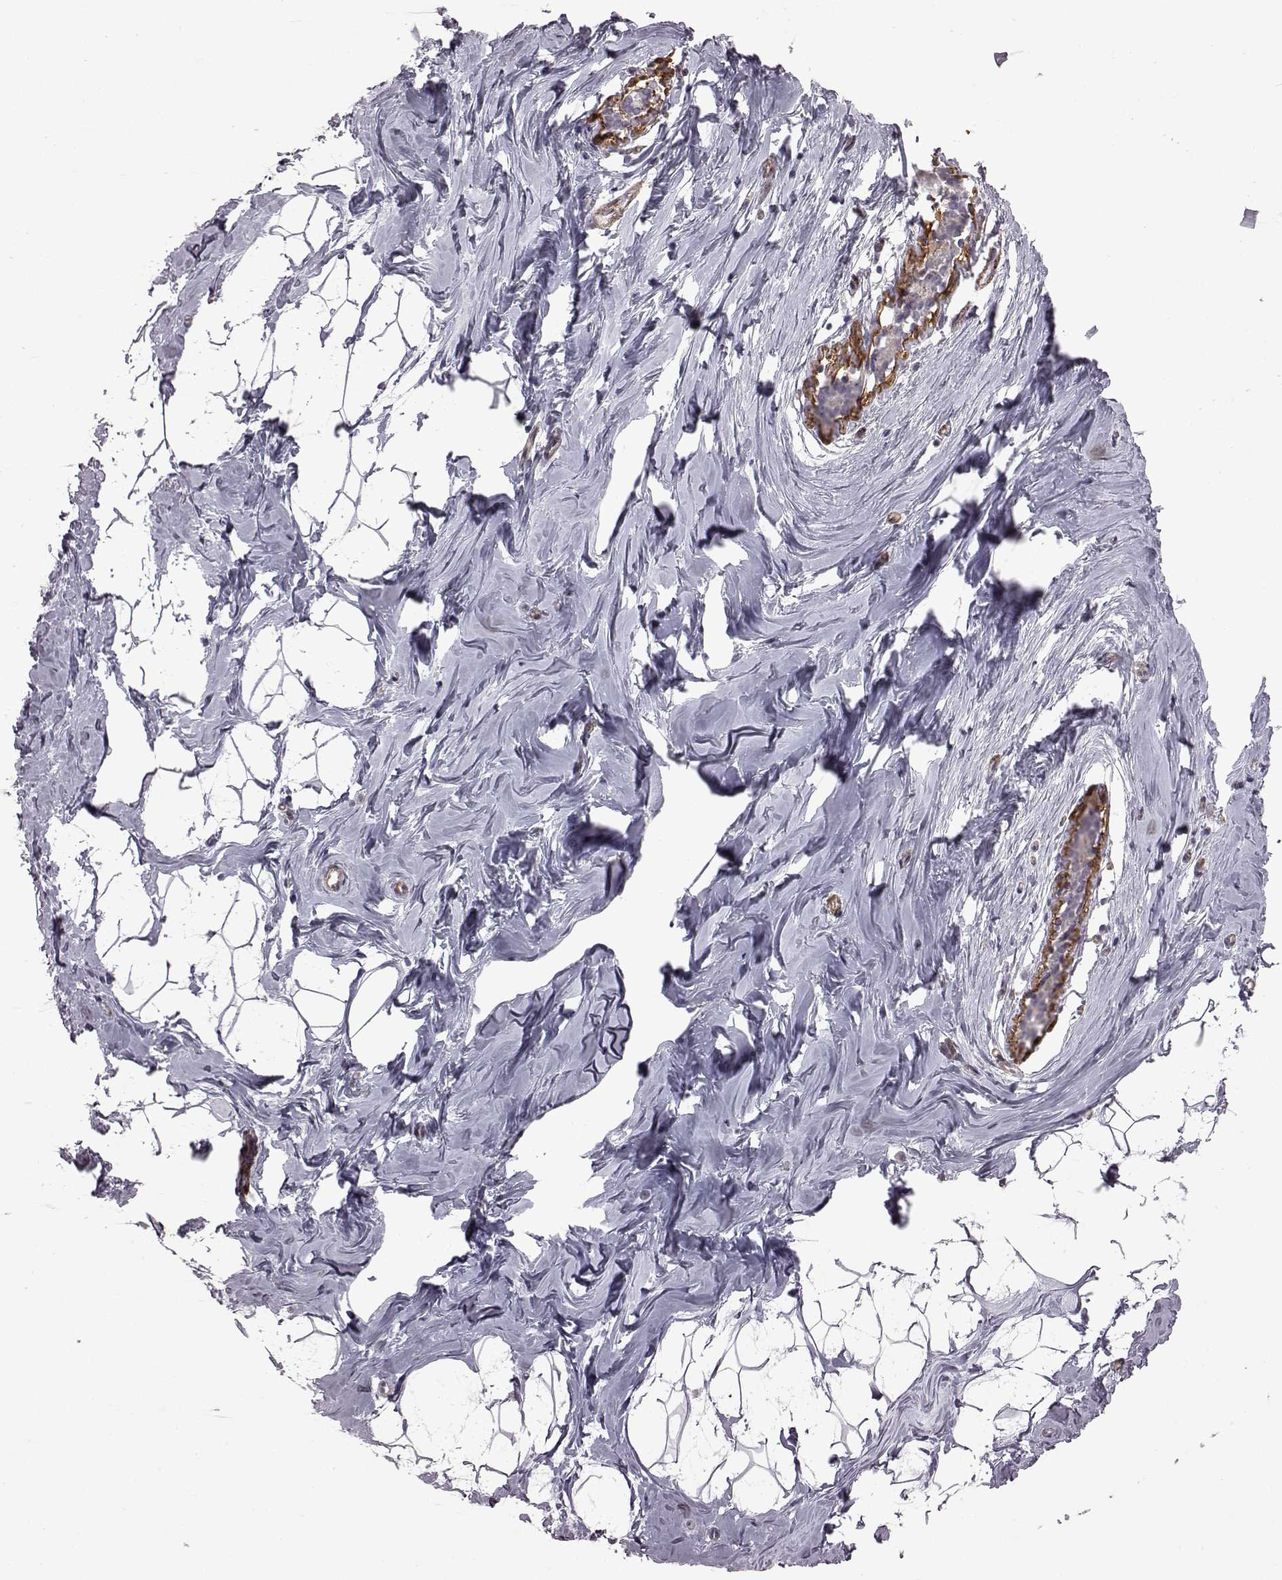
{"staining": {"intensity": "negative", "quantity": "none", "location": "none"}, "tissue": "breast", "cell_type": "Adipocytes", "image_type": "normal", "snomed": [{"axis": "morphology", "description": "Normal tissue, NOS"}, {"axis": "topography", "description": "Breast"}], "caption": "IHC of unremarkable human breast exhibits no expression in adipocytes. (Brightfield microscopy of DAB (3,3'-diaminobenzidine) immunohistochemistry (IHC) at high magnification).", "gene": "SYNPO2", "patient": {"sex": "female", "age": 32}}